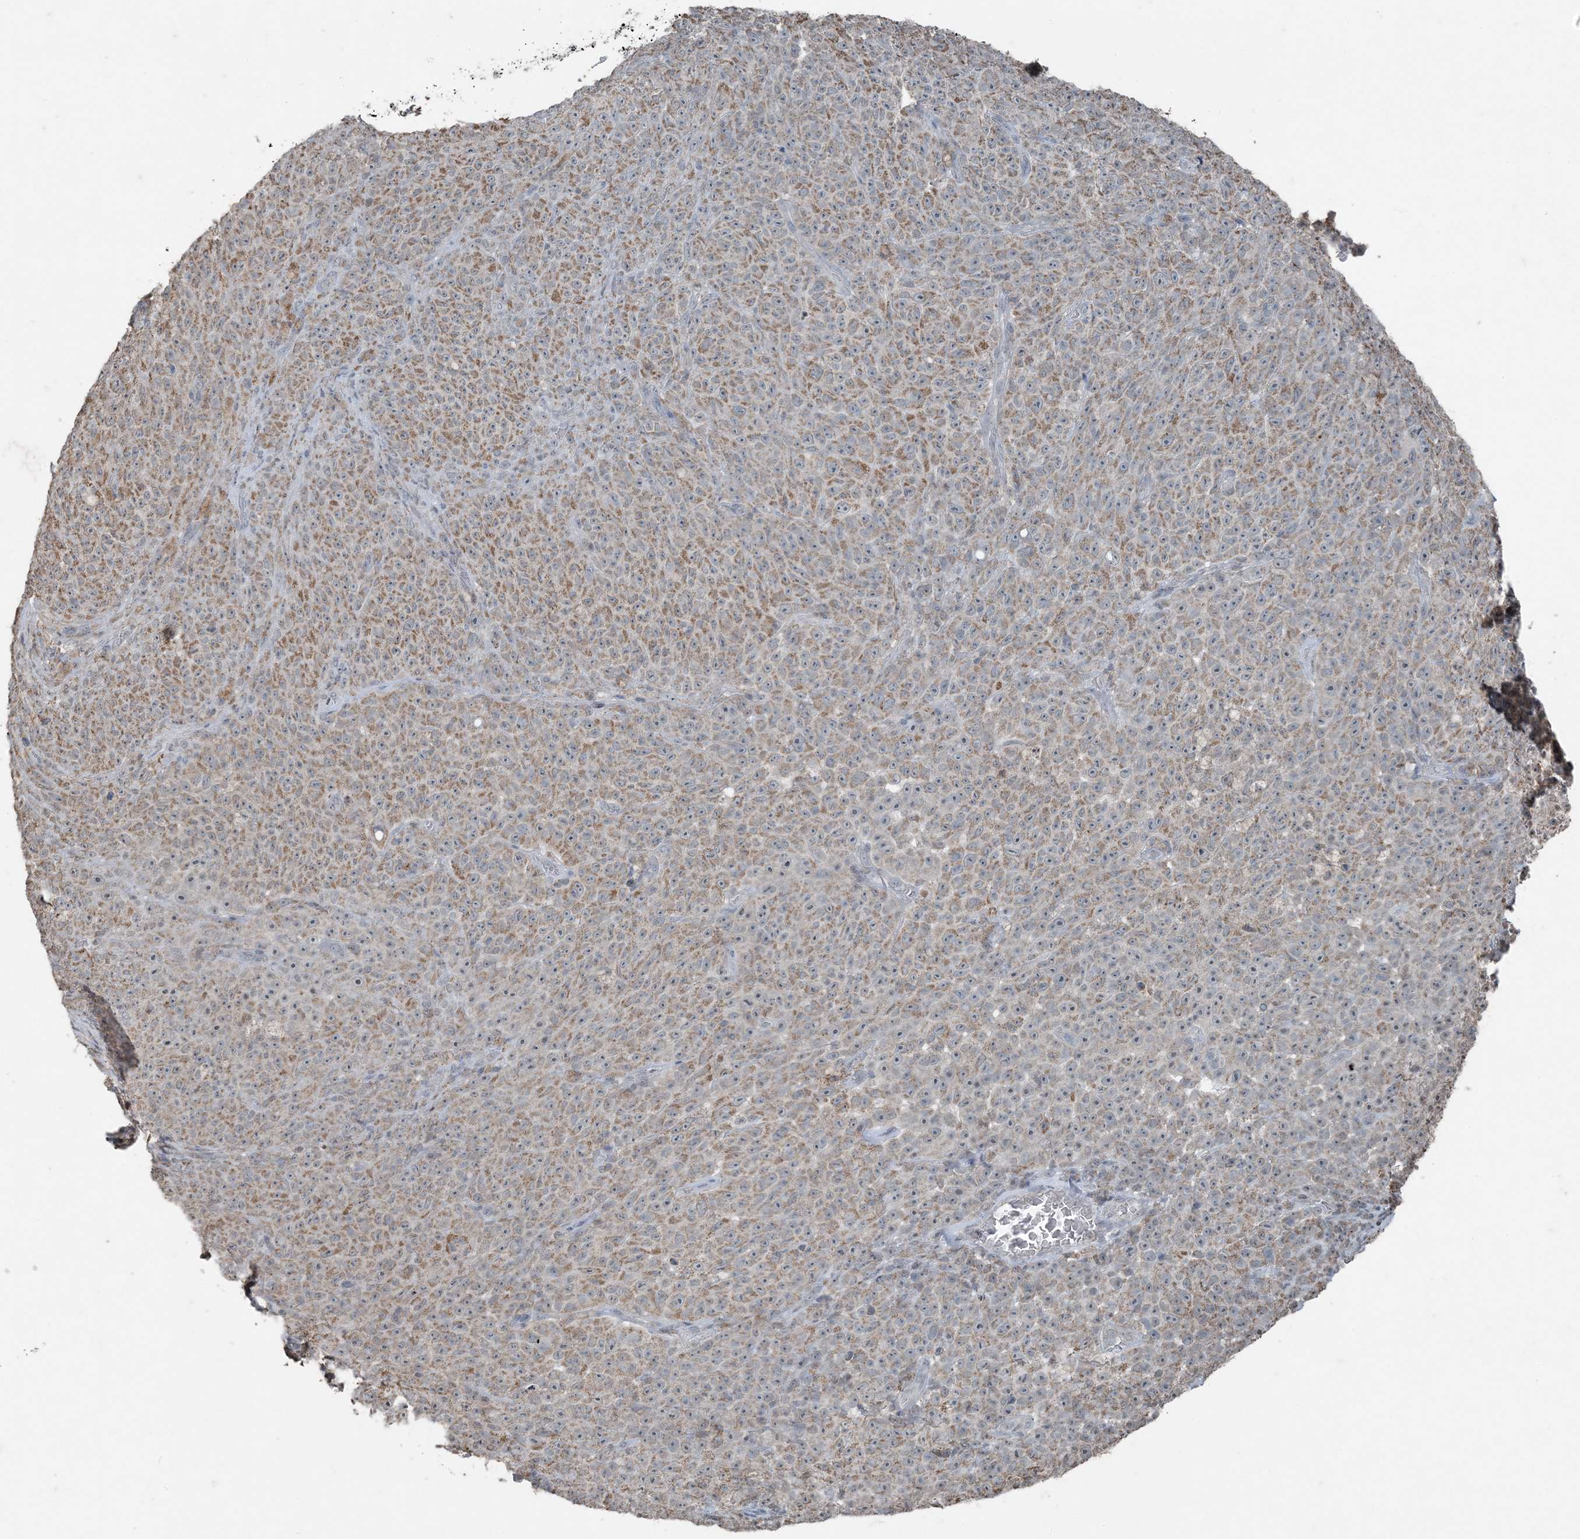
{"staining": {"intensity": "moderate", "quantity": ">75%", "location": "cytoplasmic/membranous"}, "tissue": "melanoma", "cell_type": "Tumor cells", "image_type": "cancer", "snomed": [{"axis": "morphology", "description": "Malignant melanoma, NOS"}, {"axis": "topography", "description": "Skin"}], "caption": "This is a micrograph of IHC staining of malignant melanoma, which shows moderate expression in the cytoplasmic/membranous of tumor cells.", "gene": "GNL1", "patient": {"sex": "female", "age": 82}}